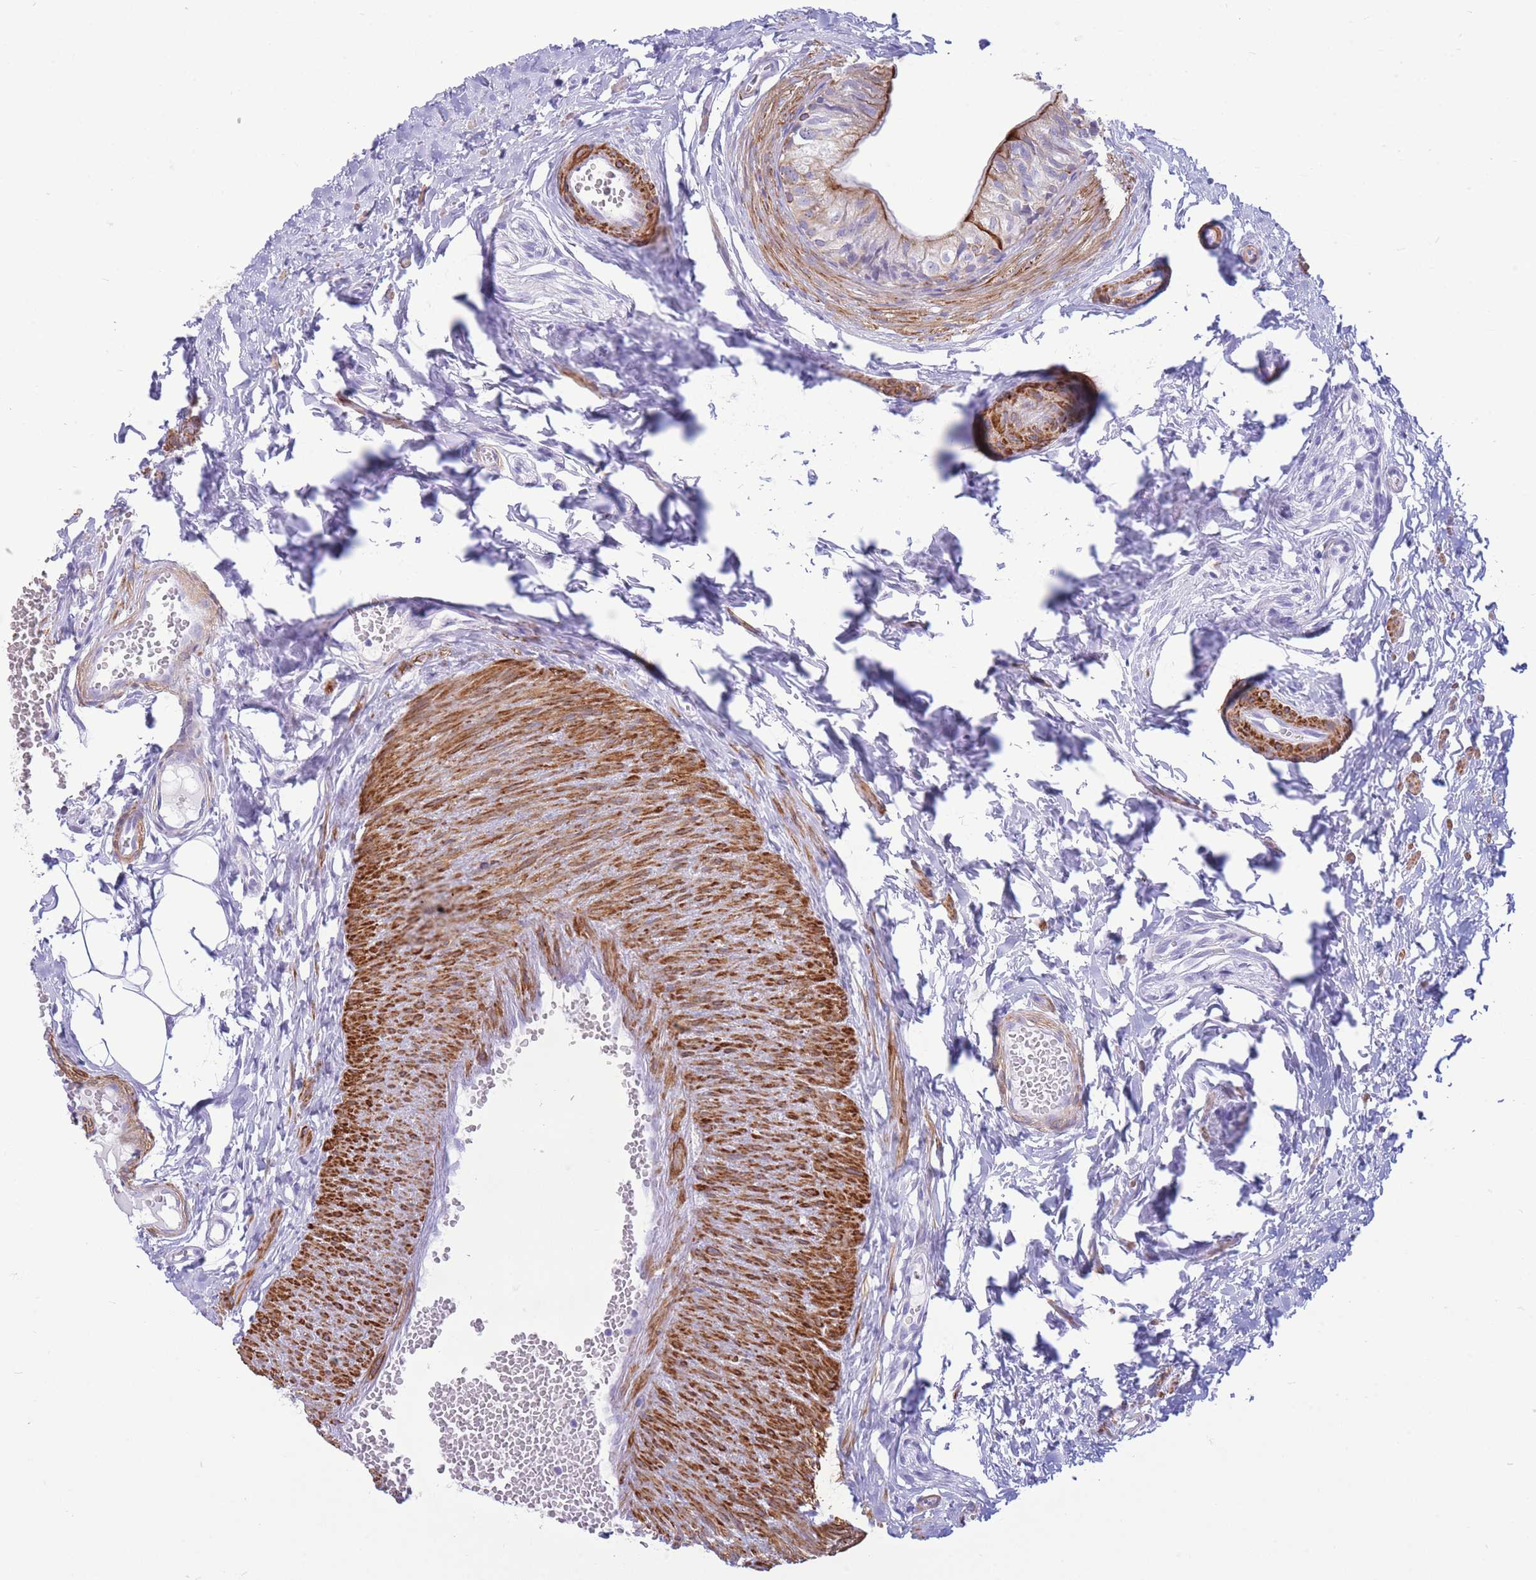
{"staining": {"intensity": "moderate", "quantity": "<25%", "location": "cytoplasmic/membranous"}, "tissue": "epididymis", "cell_type": "Glandular cells", "image_type": "normal", "snomed": [{"axis": "morphology", "description": "Normal tissue, NOS"}, {"axis": "topography", "description": "Epididymis"}], "caption": "Immunohistochemical staining of unremarkable epididymis reveals low levels of moderate cytoplasmic/membranous staining in about <25% of glandular cells. Nuclei are stained in blue.", "gene": "VWA8", "patient": {"sex": "male", "age": 37}}